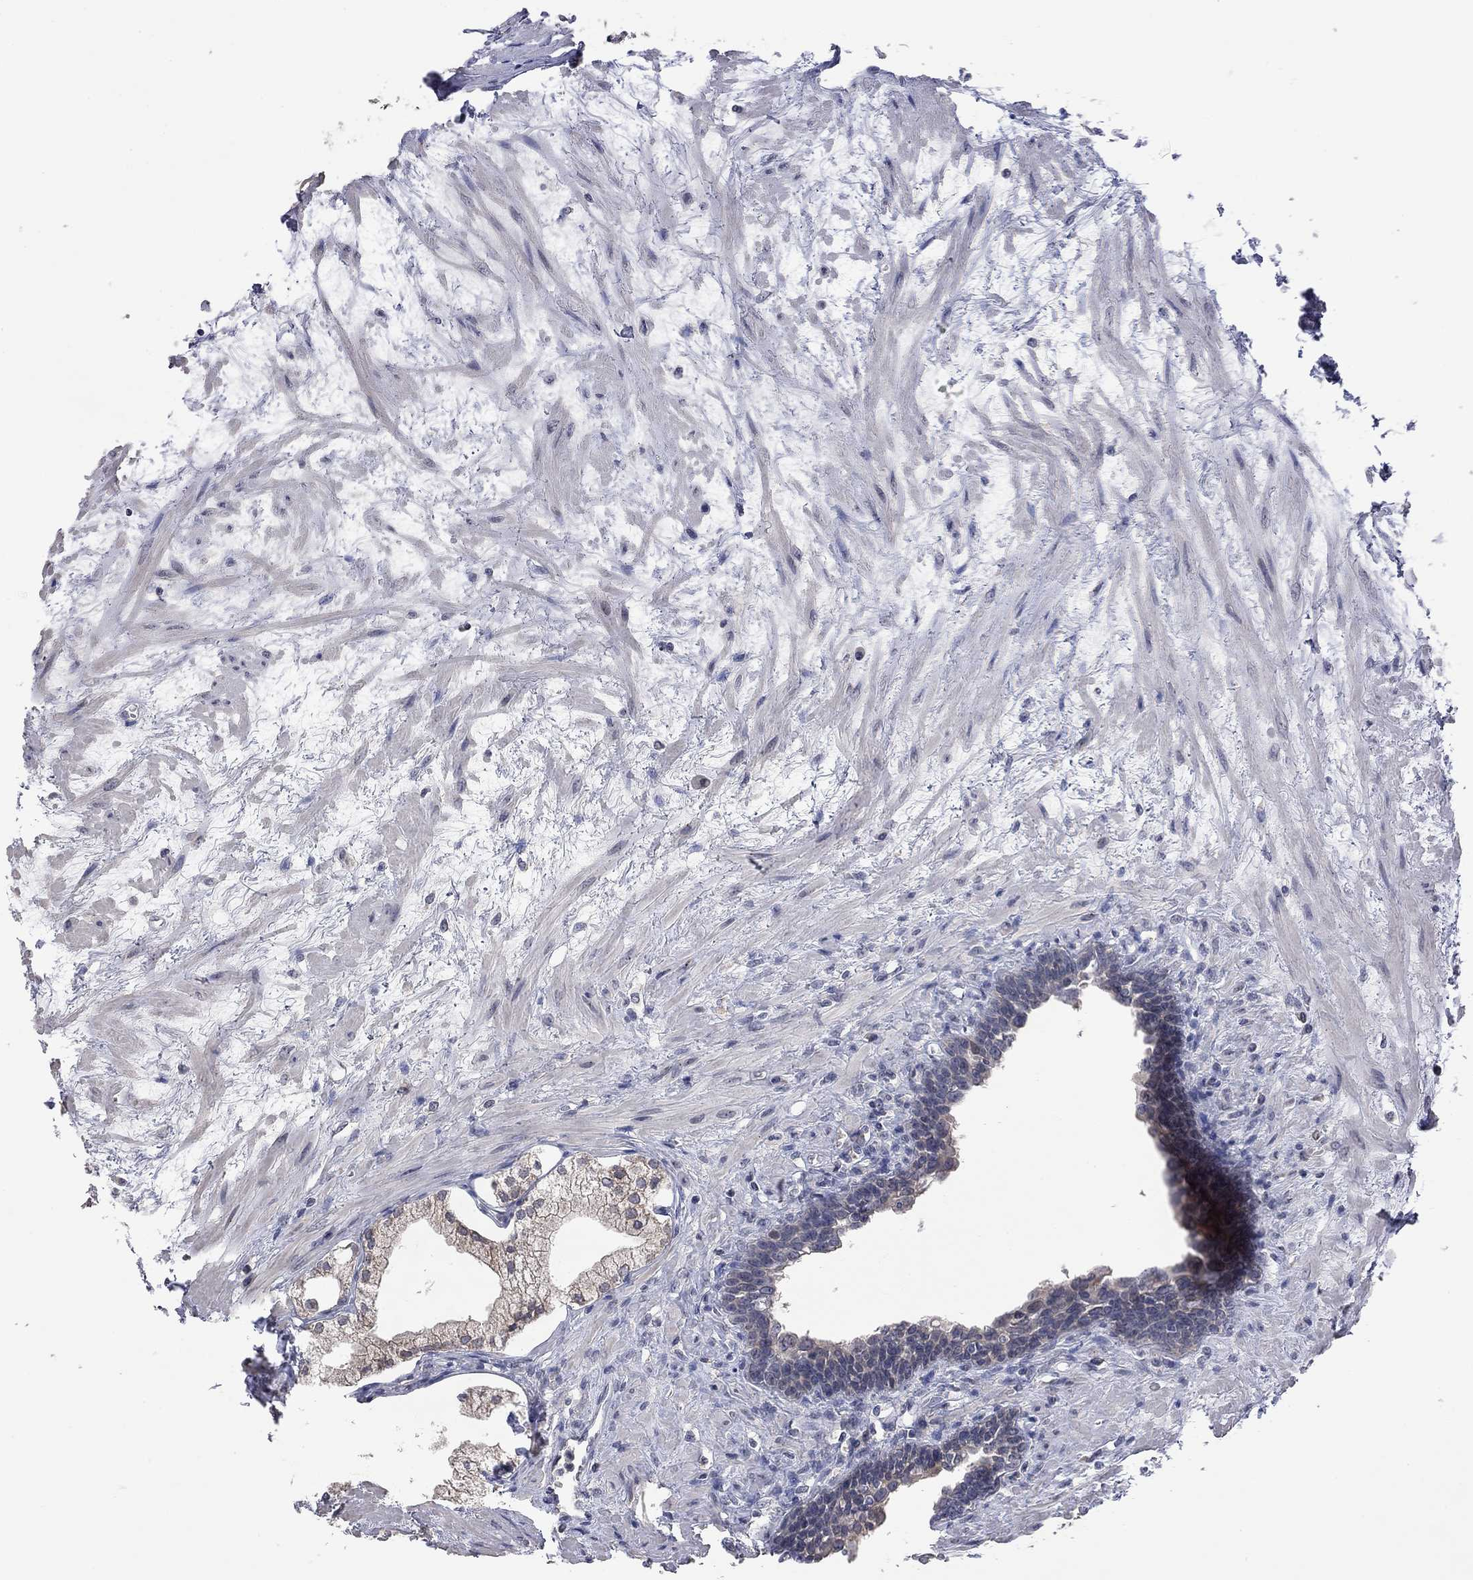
{"staining": {"intensity": "weak", "quantity": "<25%", "location": "cytoplasmic/membranous"}, "tissue": "prostate", "cell_type": "Glandular cells", "image_type": "normal", "snomed": [{"axis": "morphology", "description": "Normal tissue, NOS"}, {"axis": "topography", "description": "Prostate"}], "caption": "Protein analysis of unremarkable prostate exhibits no significant expression in glandular cells. (Stains: DAB immunohistochemistry with hematoxylin counter stain, Microscopy: brightfield microscopy at high magnification).", "gene": "FABP12", "patient": {"sex": "male", "age": 63}}